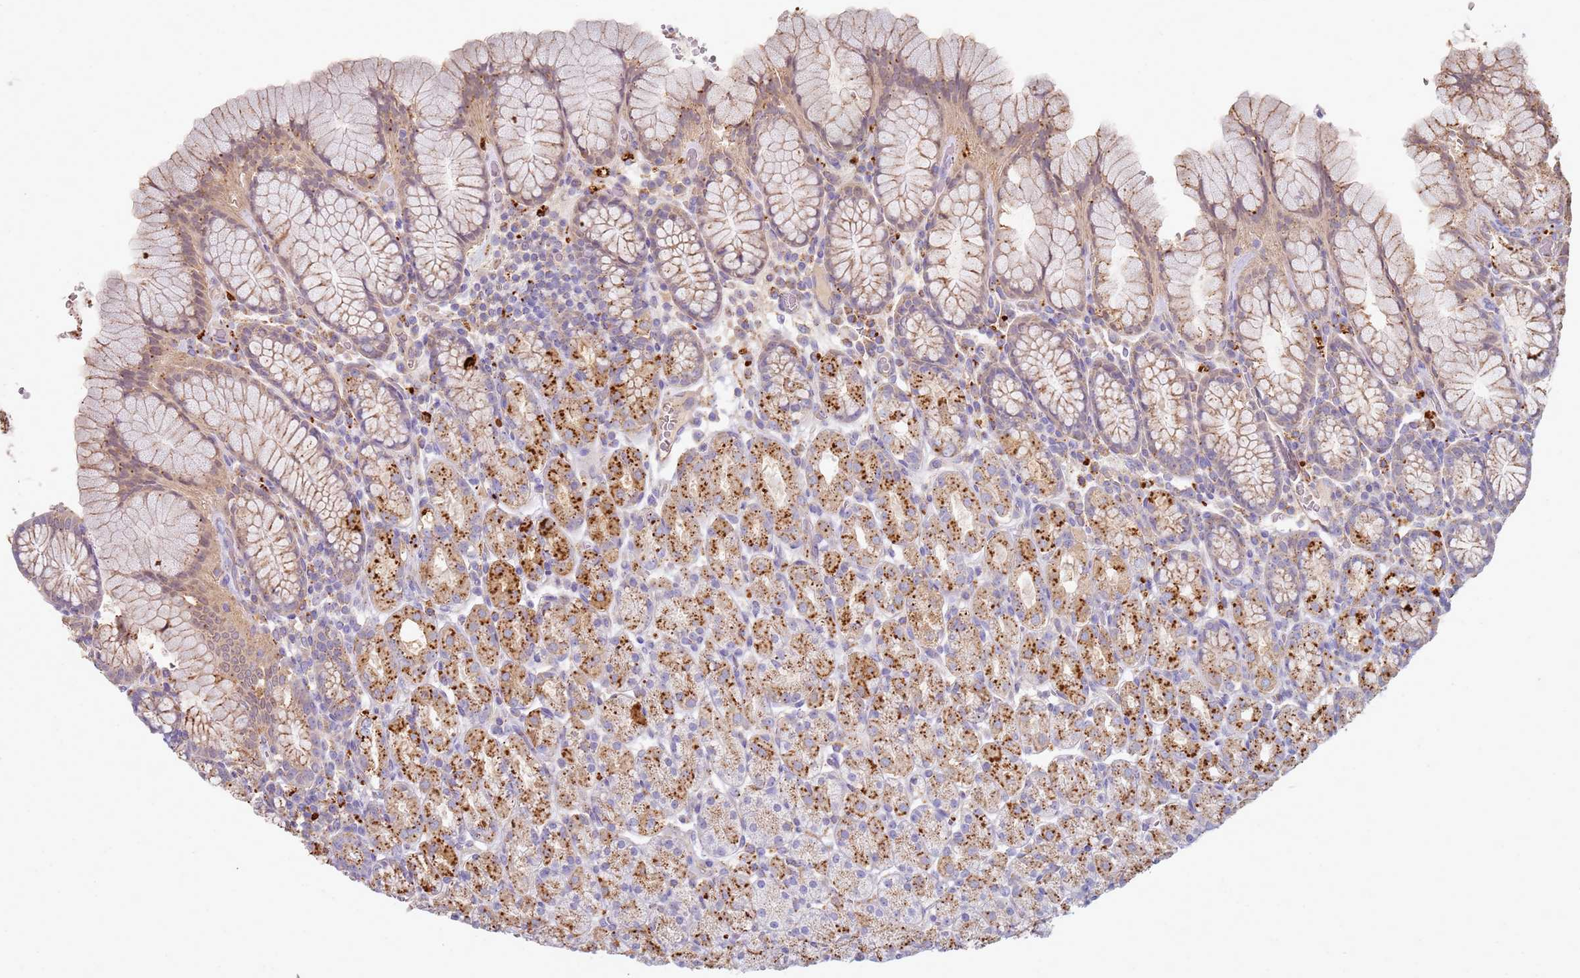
{"staining": {"intensity": "moderate", "quantity": ">75%", "location": "cytoplasmic/membranous"}, "tissue": "stomach", "cell_type": "Glandular cells", "image_type": "normal", "snomed": [{"axis": "morphology", "description": "Normal tissue, NOS"}, {"axis": "topography", "description": "Stomach, upper"}, {"axis": "topography", "description": "Stomach"}], "caption": "Immunohistochemical staining of benign stomach demonstrates >75% levels of moderate cytoplasmic/membranous protein staining in approximately >75% of glandular cells.", "gene": "TMEM229B", "patient": {"sex": "male", "age": 62}}